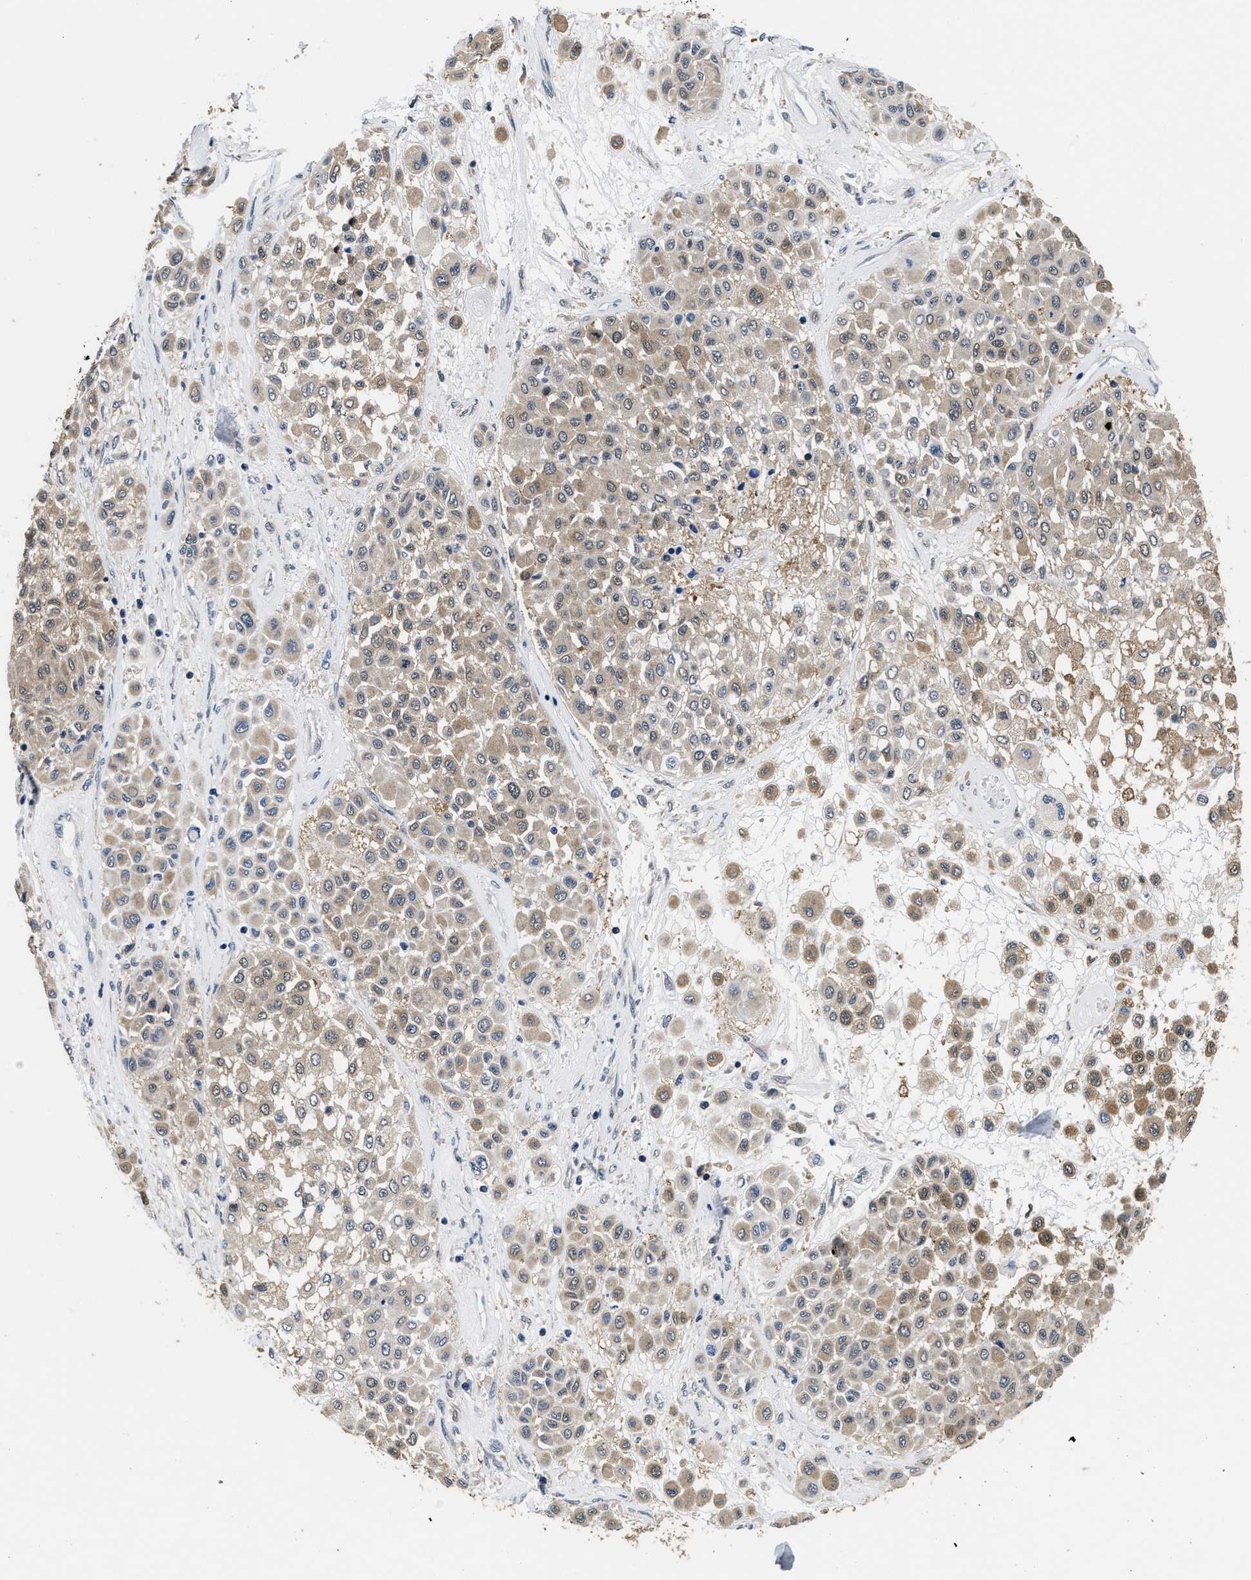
{"staining": {"intensity": "weak", "quantity": ">75%", "location": "cytoplasmic/membranous"}, "tissue": "melanoma", "cell_type": "Tumor cells", "image_type": "cancer", "snomed": [{"axis": "morphology", "description": "Malignant melanoma, Metastatic site"}, {"axis": "topography", "description": "Soft tissue"}], "caption": "About >75% of tumor cells in human melanoma exhibit weak cytoplasmic/membranous protein expression as visualized by brown immunohistochemical staining.", "gene": "PHPT1", "patient": {"sex": "male", "age": 41}}